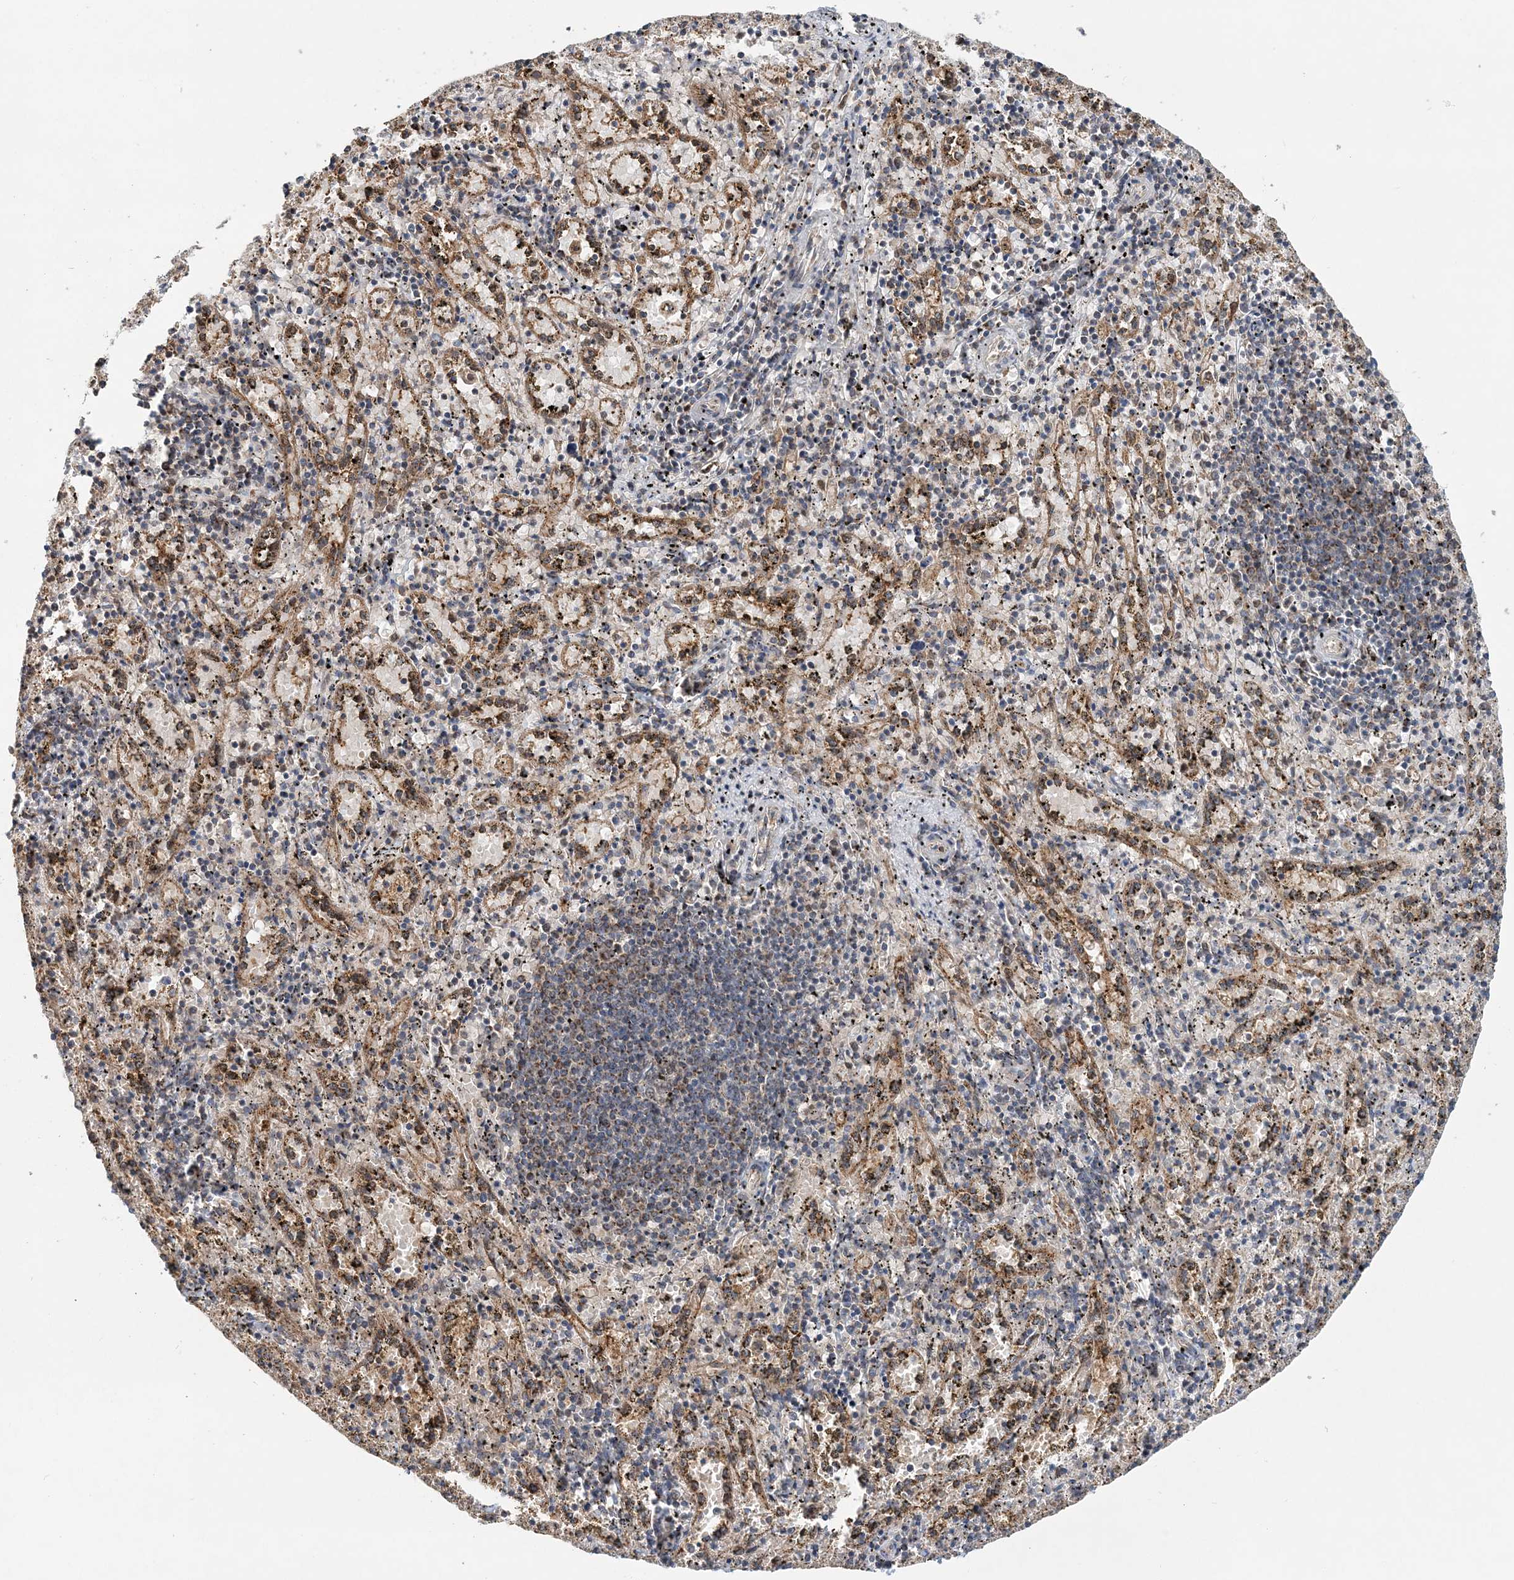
{"staining": {"intensity": "negative", "quantity": "none", "location": "none"}, "tissue": "spleen", "cell_type": "Cells in red pulp", "image_type": "normal", "snomed": [{"axis": "morphology", "description": "Normal tissue, NOS"}, {"axis": "topography", "description": "Spleen"}], "caption": "Immunohistochemical staining of unremarkable human spleen shows no significant expression in cells in red pulp.", "gene": "KIF4A", "patient": {"sex": "male", "age": 11}}